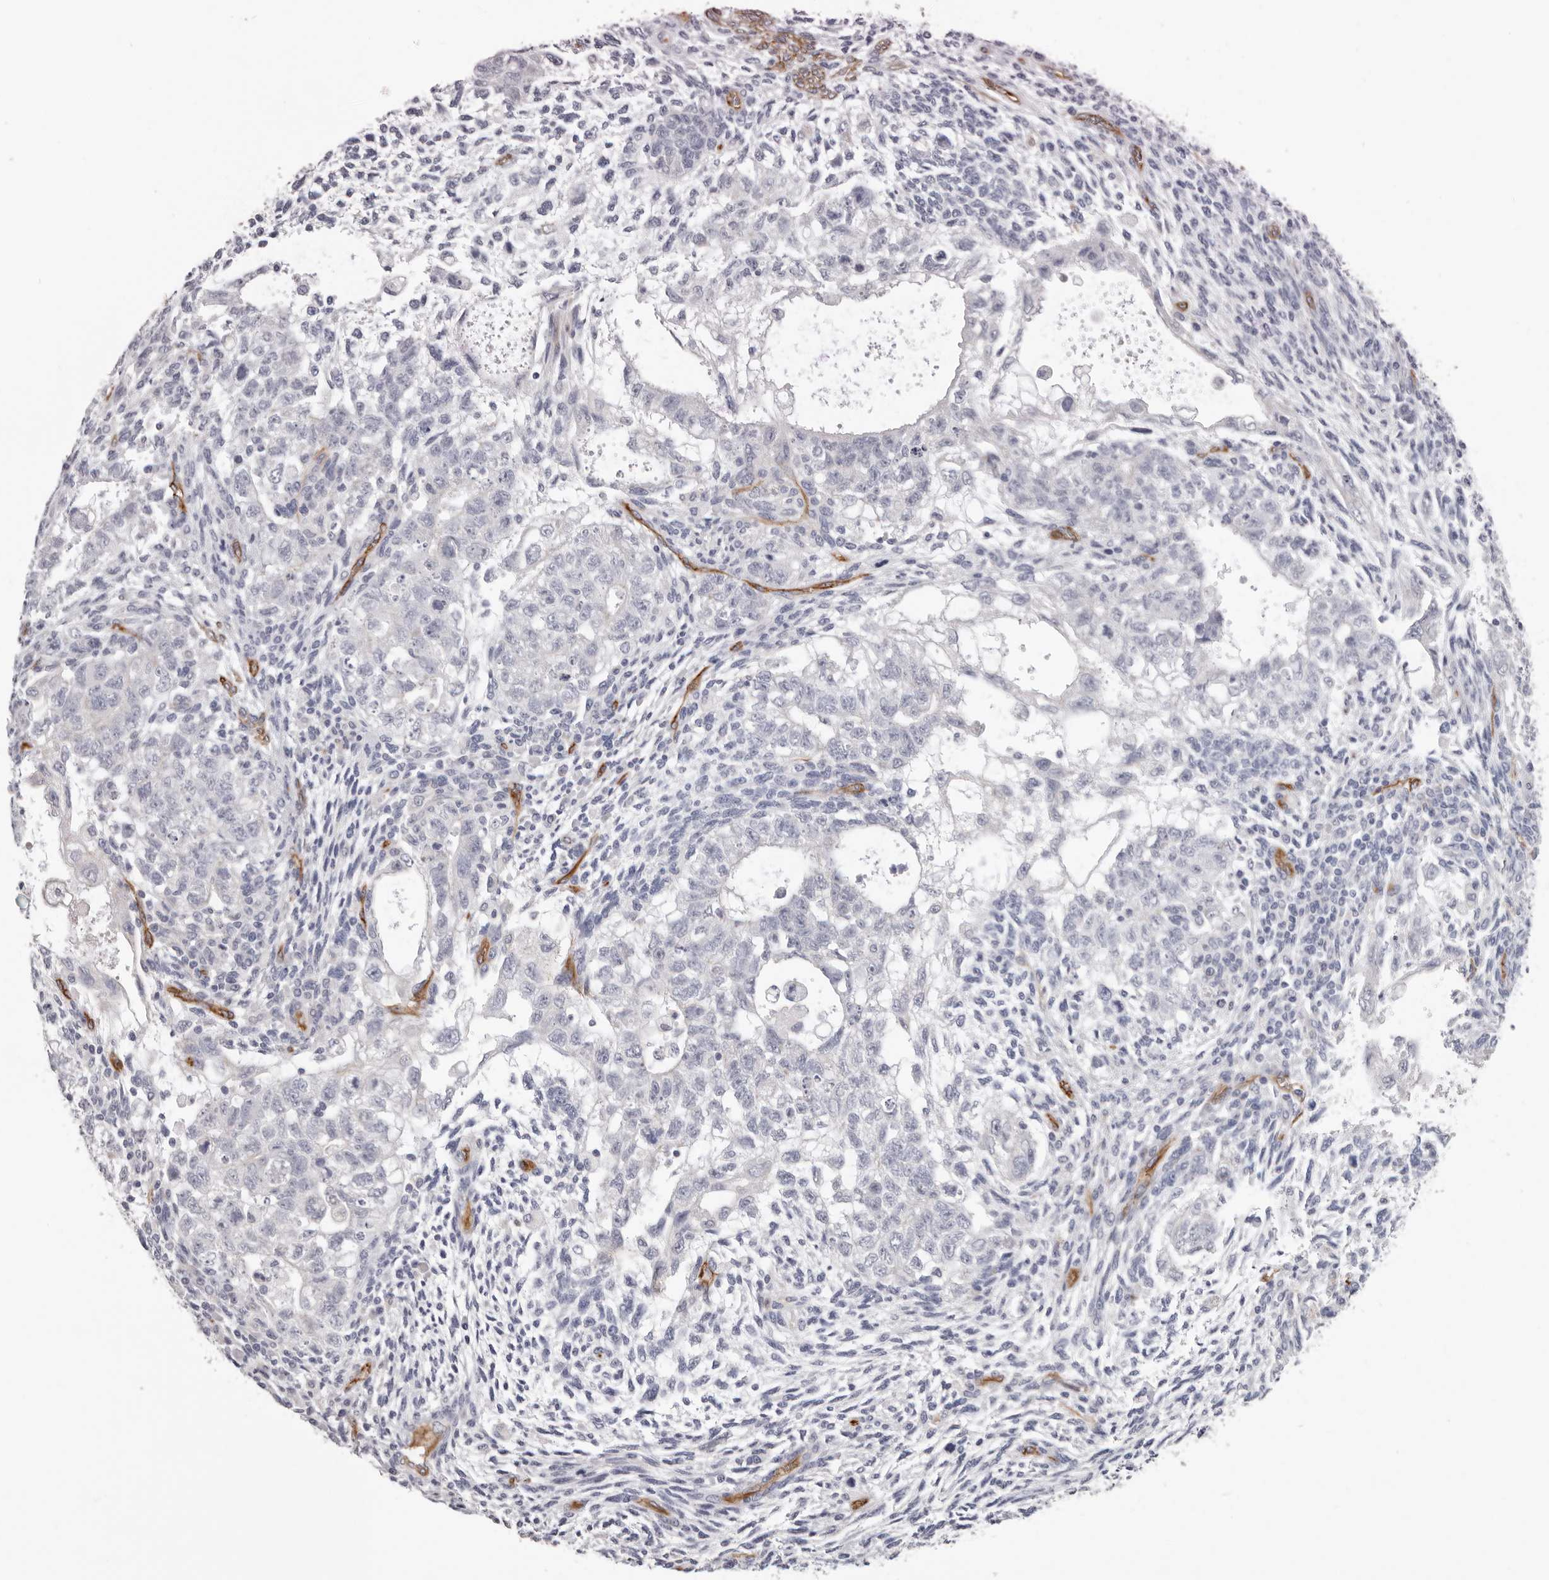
{"staining": {"intensity": "negative", "quantity": "none", "location": "none"}, "tissue": "testis cancer", "cell_type": "Tumor cells", "image_type": "cancer", "snomed": [{"axis": "morphology", "description": "Carcinoma, Embryonal, NOS"}, {"axis": "topography", "description": "Testis"}], "caption": "Human testis cancer stained for a protein using immunohistochemistry (IHC) demonstrates no positivity in tumor cells.", "gene": "ADGRL4", "patient": {"sex": "male", "age": 37}}